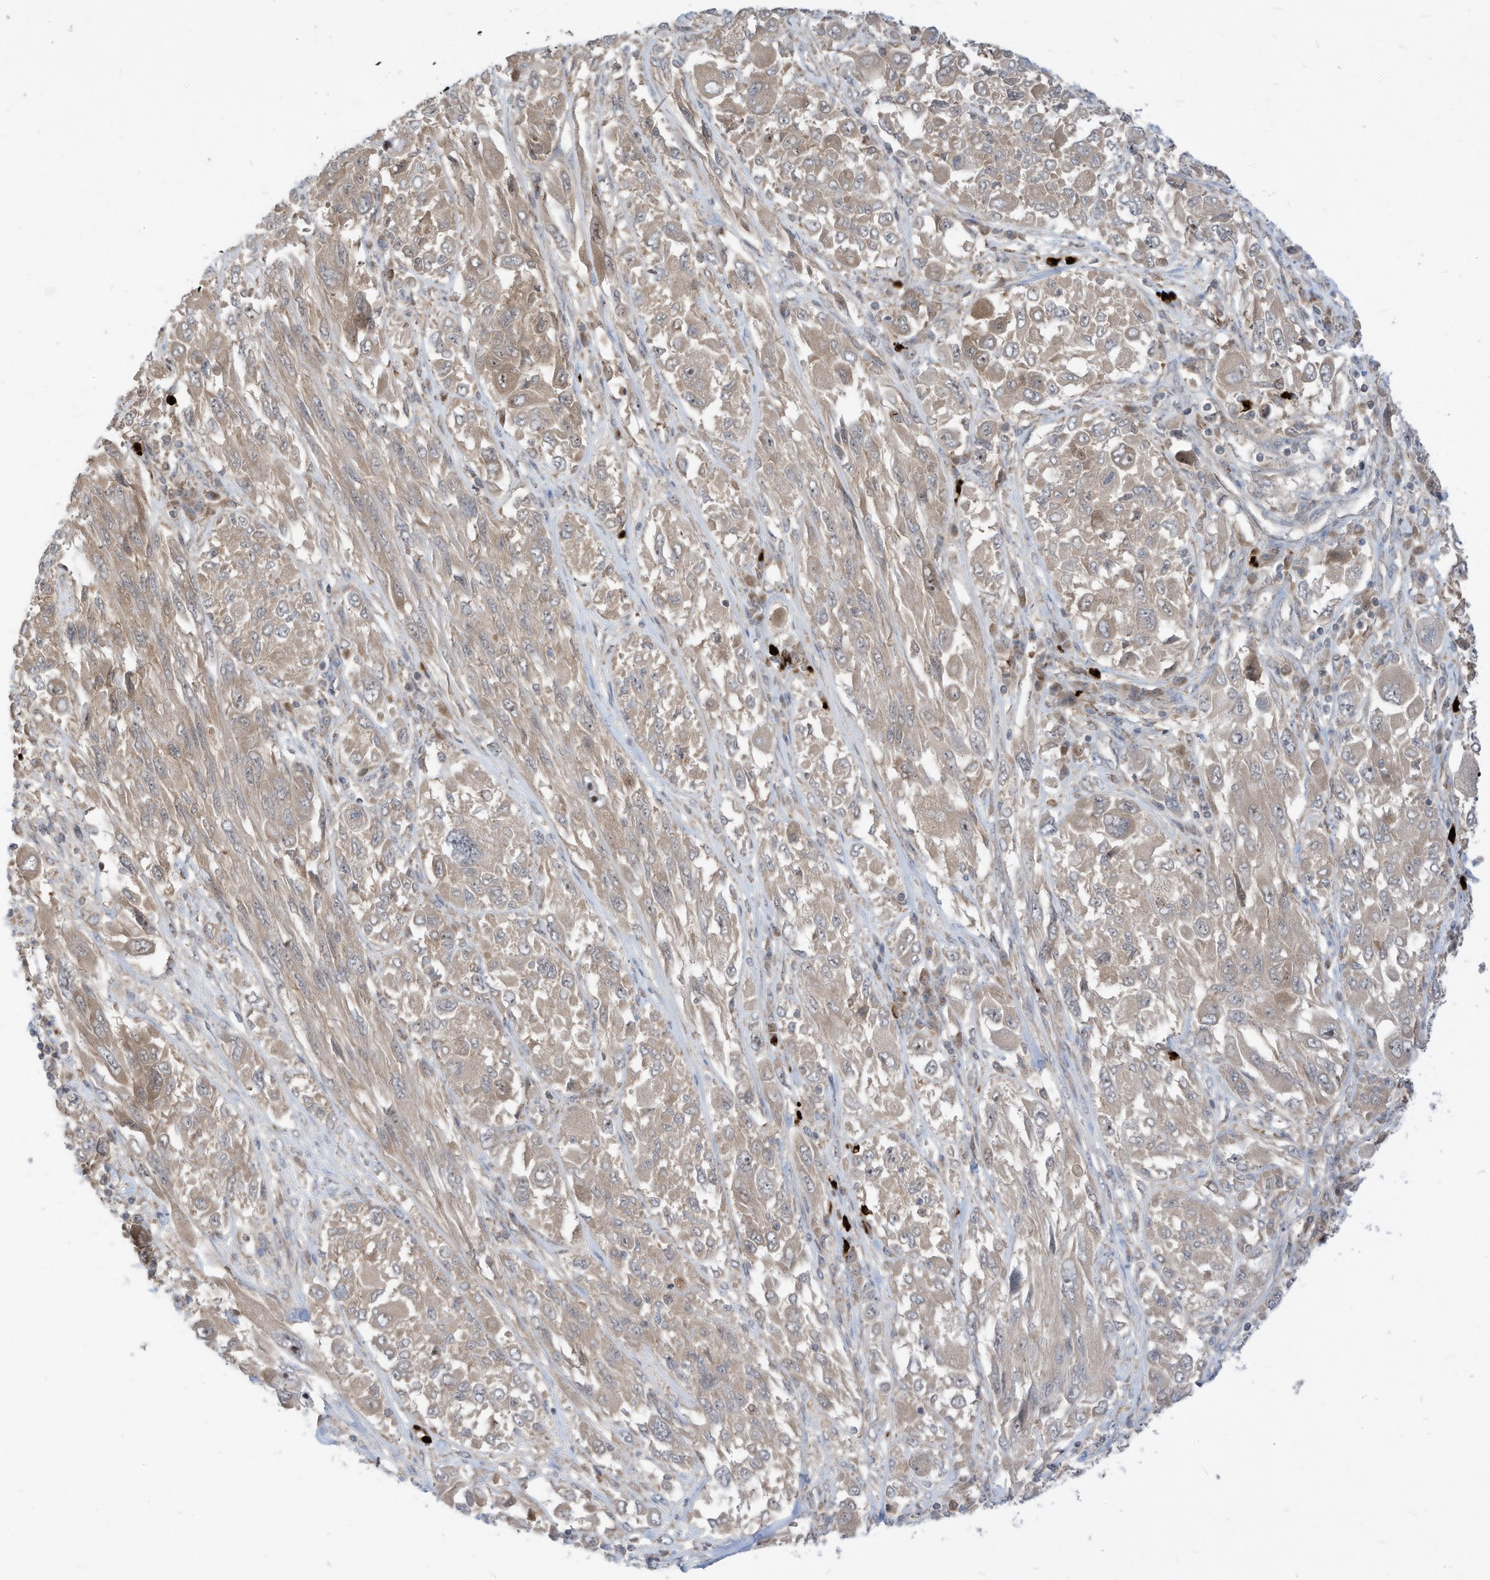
{"staining": {"intensity": "weak", "quantity": "<25%", "location": "cytoplasmic/membranous"}, "tissue": "melanoma", "cell_type": "Tumor cells", "image_type": "cancer", "snomed": [{"axis": "morphology", "description": "Malignant melanoma, NOS"}, {"axis": "topography", "description": "Skin"}], "caption": "Tumor cells show no significant positivity in melanoma. (Stains: DAB (3,3'-diaminobenzidine) immunohistochemistry with hematoxylin counter stain, Microscopy: brightfield microscopy at high magnification).", "gene": "CNKSR1", "patient": {"sex": "female", "age": 91}}